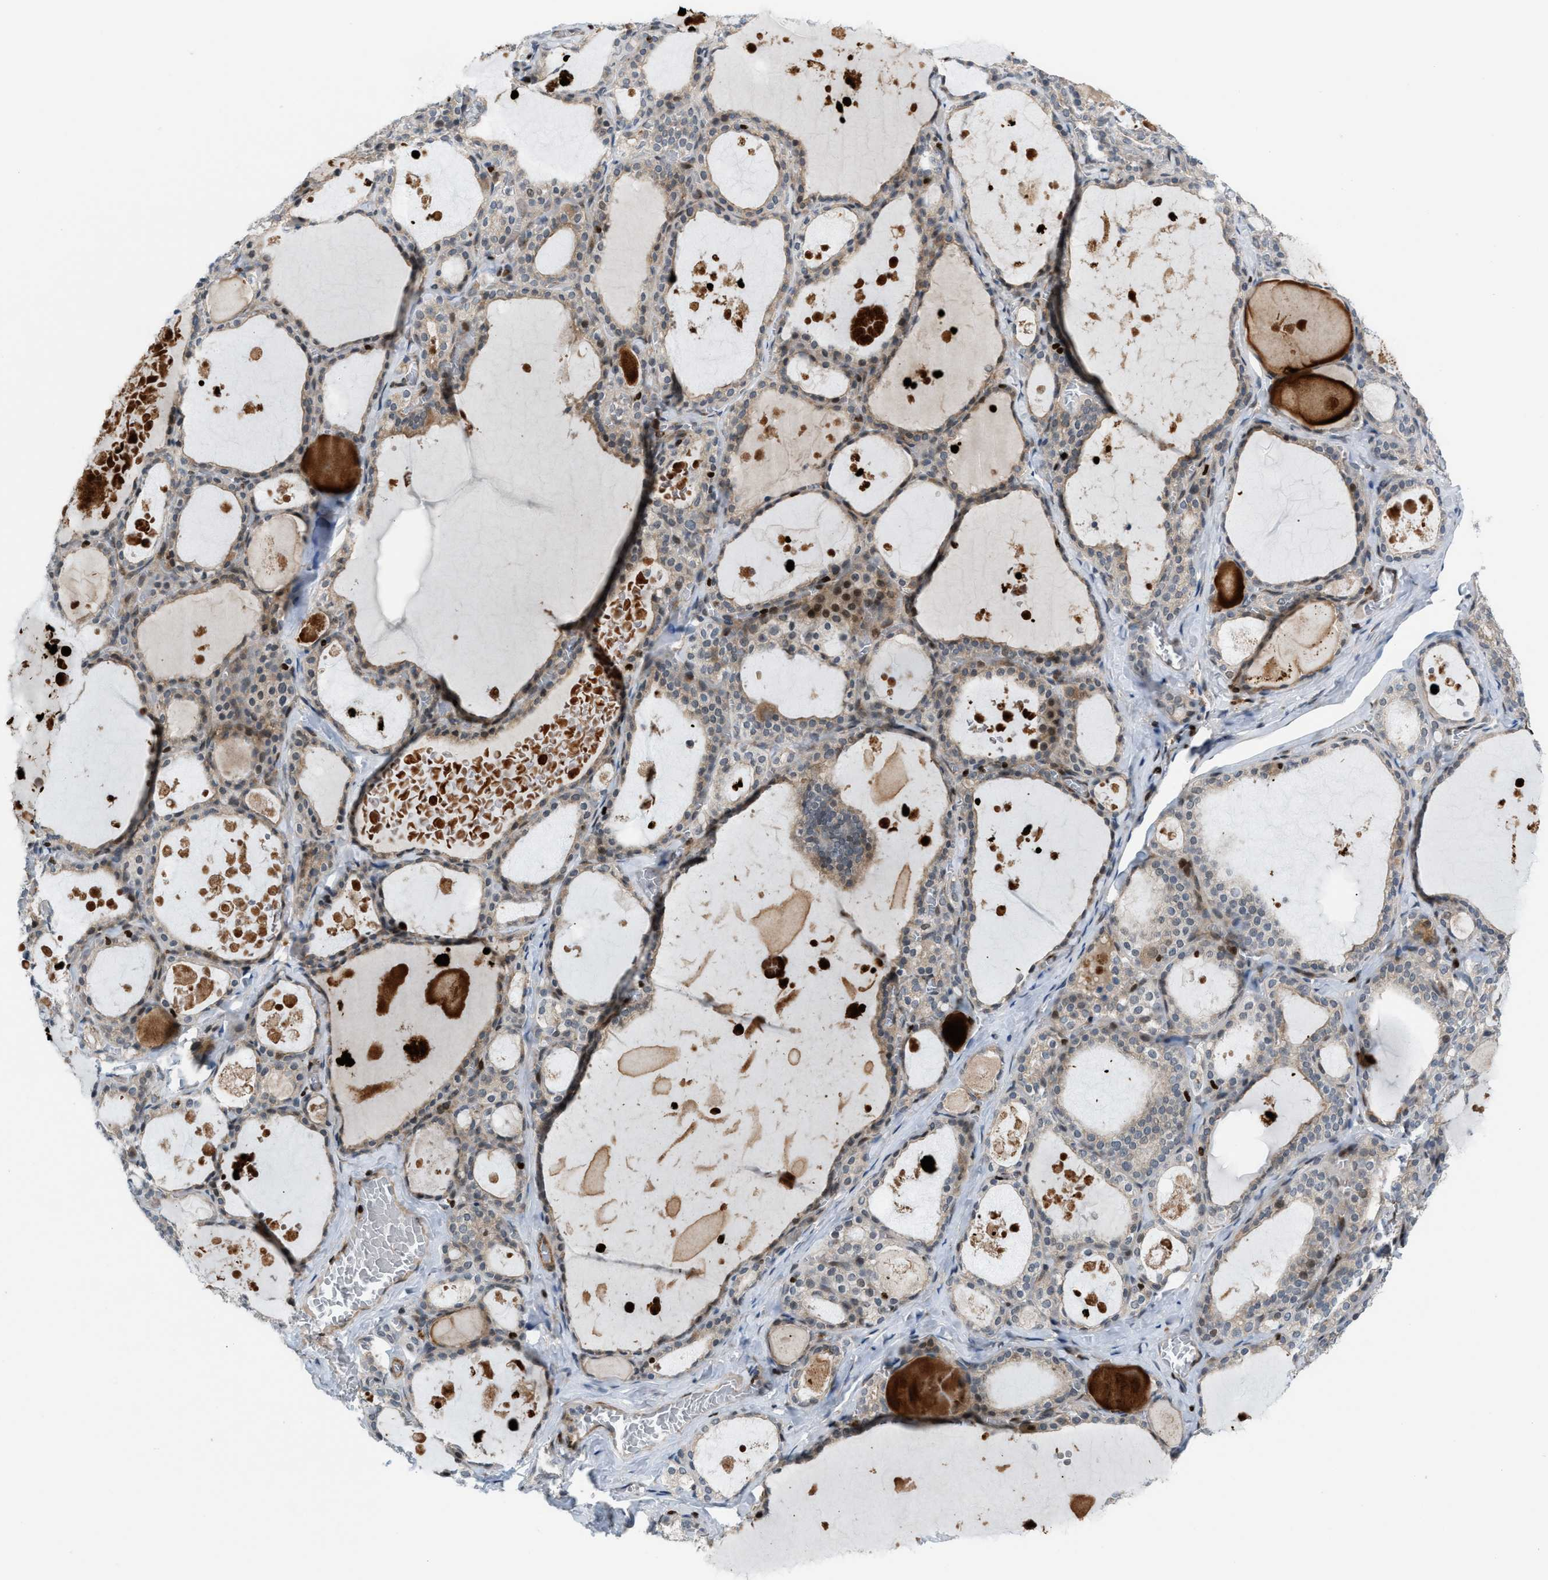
{"staining": {"intensity": "weak", "quantity": ">75%", "location": "cytoplasmic/membranous"}, "tissue": "thyroid gland", "cell_type": "Glandular cells", "image_type": "normal", "snomed": [{"axis": "morphology", "description": "Normal tissue, NOS"}, {"axis": "topography", "description": "Thyroid gland"}], "caption": "Thyroid gland stained with a brown dye exhibits weak cytoplasmic/membranous positive positivity in approximately >75% of glandular cells.", "gene": "ZNF276", "patient": {"sex": "male", "age": 56}}